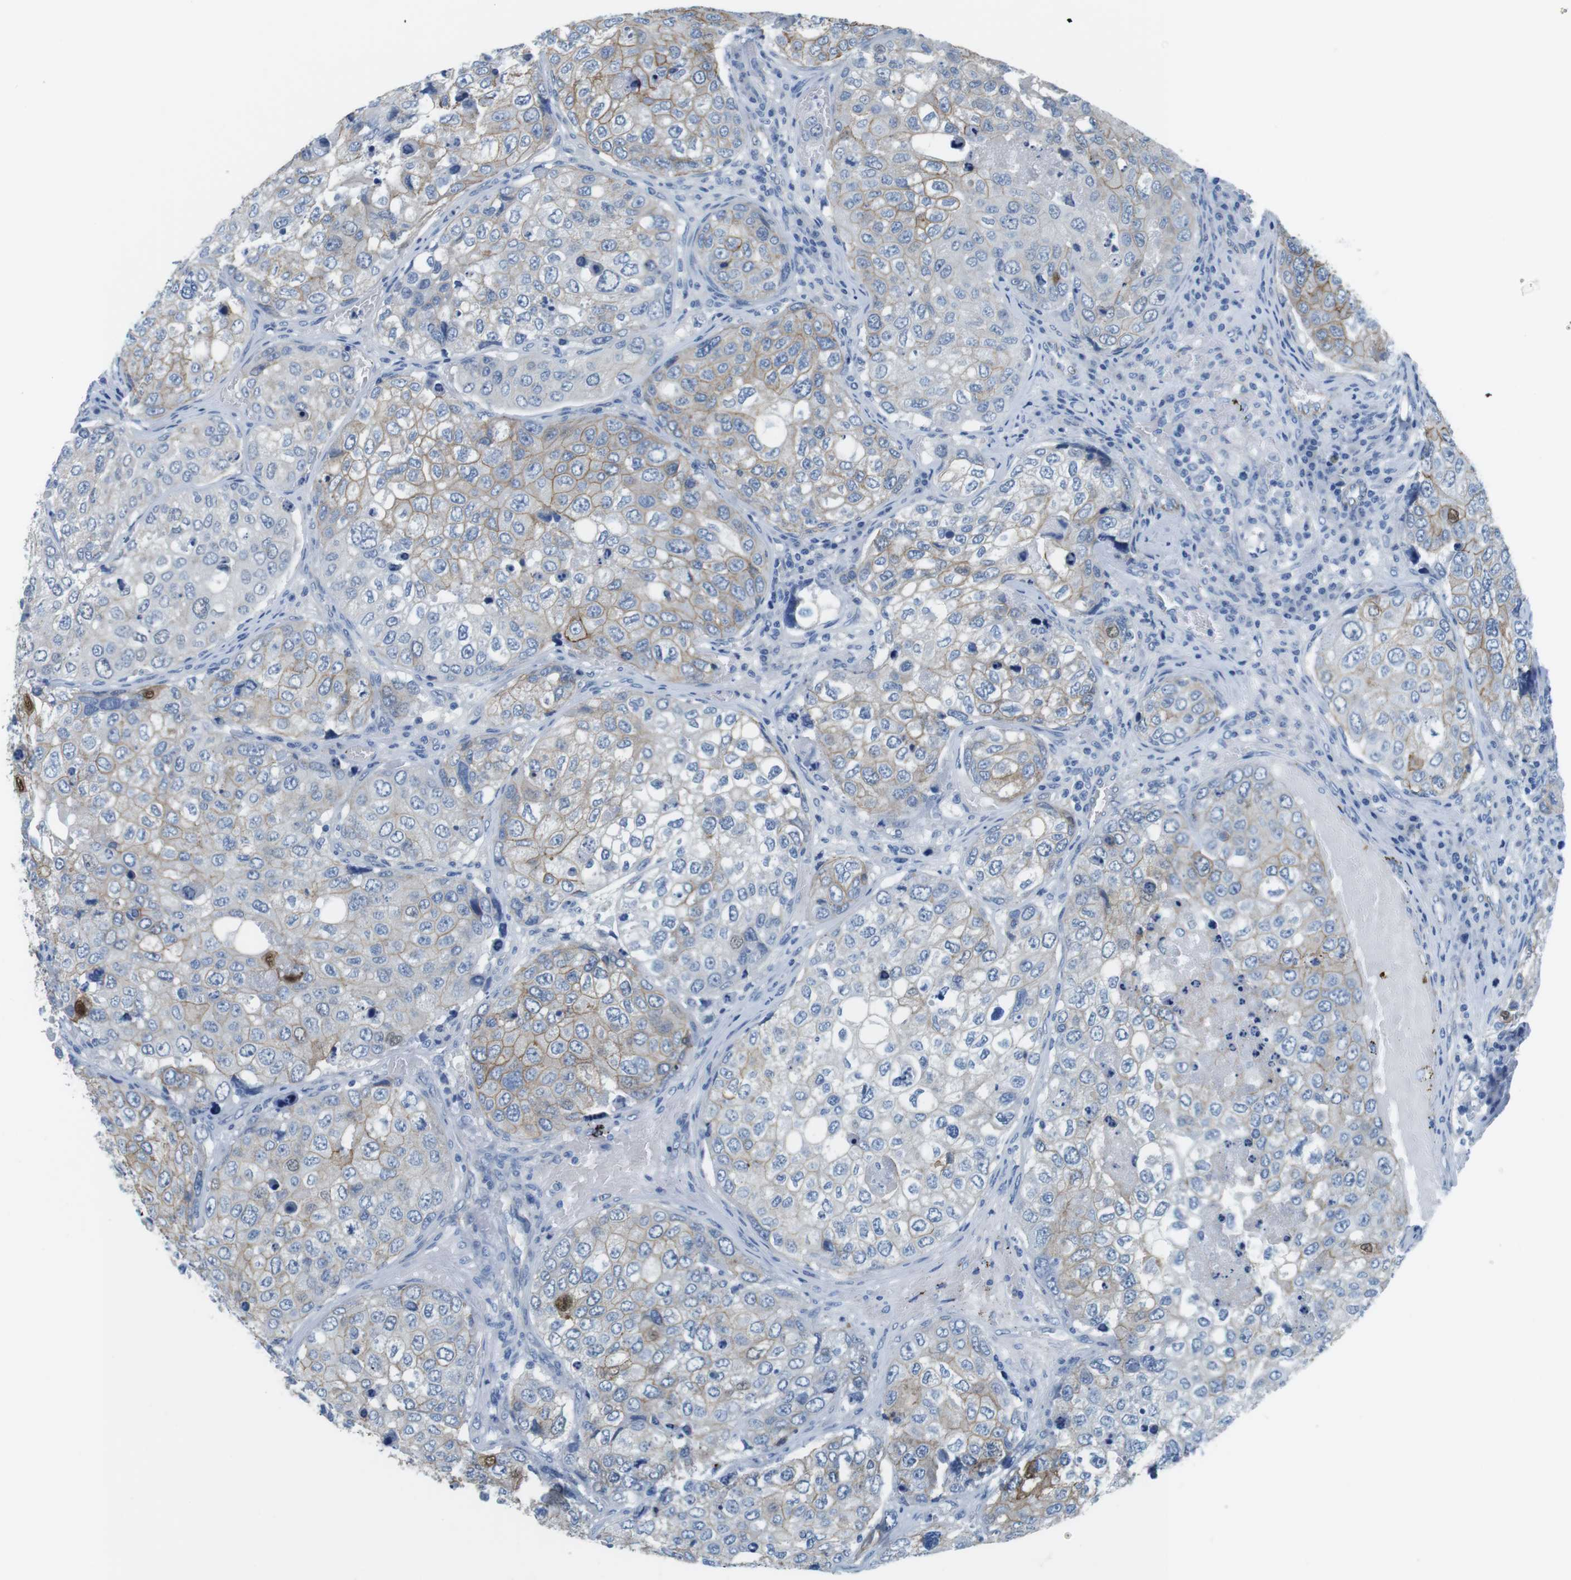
{"staining": {"intensity": "moderate", "quantity": "25%-75%", "location": "cytoplasmic/membranous"}, "tissue": "urothelial cancer", "cell_type": "Tumor cells", "image_type": "cancer", "snomed": [{"axis": "morphology", "description": "Urothelial carcinoma, High grade"}, {"axis": "topography", "description": "Lymph node"}, {"axis": "topography", "description": "Urinary bladder"}], "caption": "Moderate cytoplasmic/membranous staining is identified in about 25%-75% of tumor cells in urothelial cancer. (IHC, brightfield microscopy, high magnification).", "gene": "SLC6A6", "patient": {"sex": "male", "age": 51}}